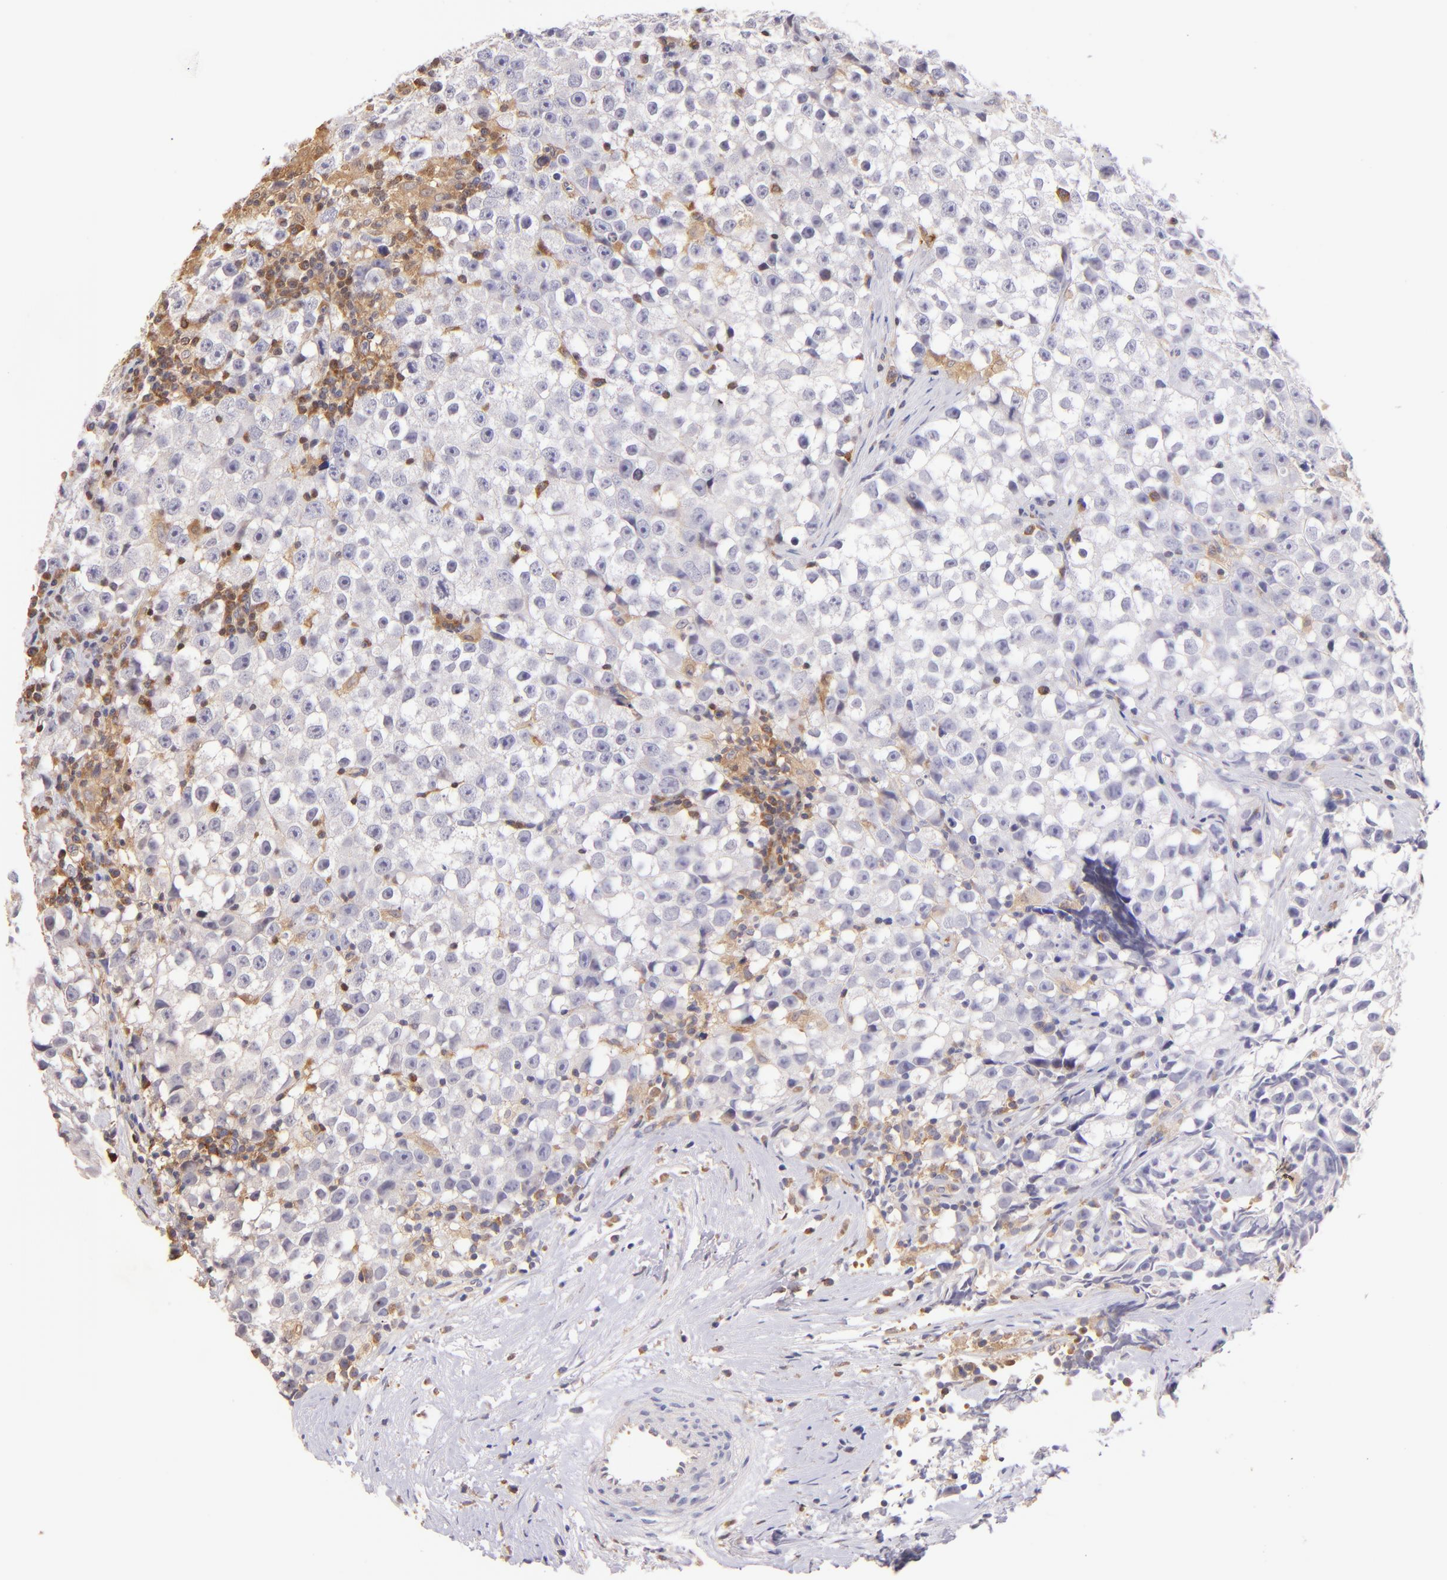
{"staining": {"intensity": "negative", "quantity": "none", "location": "none"}, "tissue": "testis cancer", "cell_type": "Tumor cells", "image_type": "cancer", "snomed": [{"axis": "morphology", "description": "Seminoma, NOS"}, {"axis": "topography", "description": "Testis"}], "caption": "An immunohistochemistry (IHC) micrograph of seminoma (testis) is shown. There is no staining in tumor cells of seminoma (testis).", "gene": "BTK", "patient": {"sex": "male", "age": 35}}